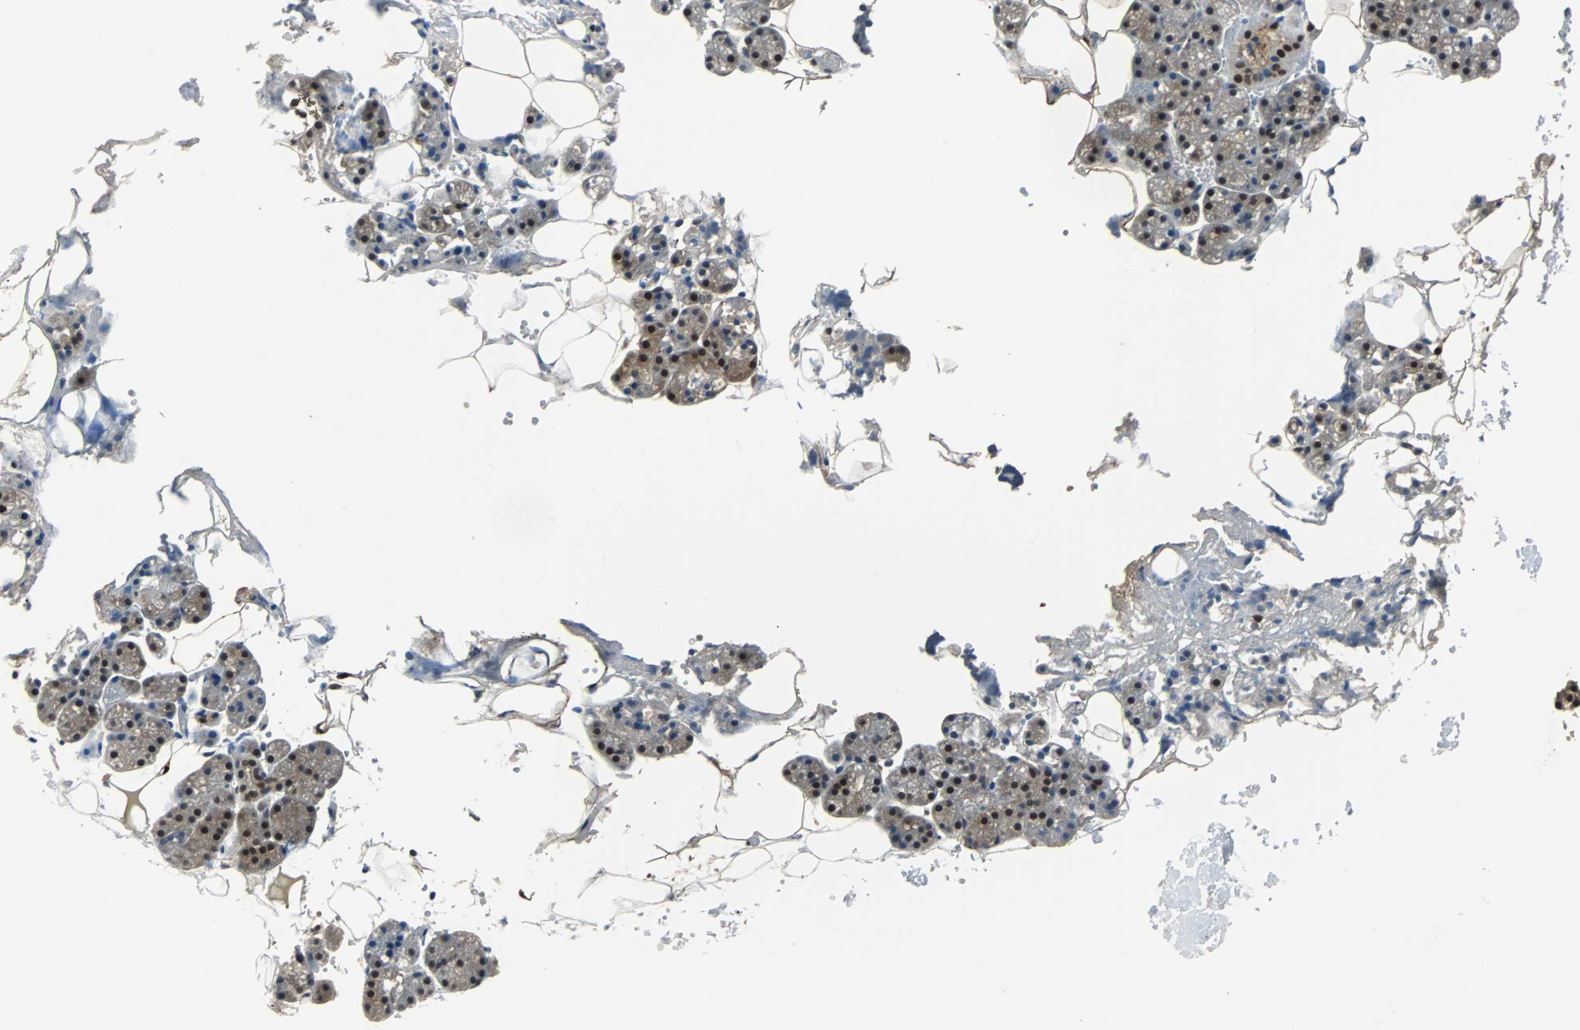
{"staining": {"intensity": "strong", "quantity": ">75%", "location": "nuclear"}, "tissue": "salivary gland", "cell_type": "Glandular cells", "image_type": "normal", "snomed": [{"axis": "morphology", "description": "Normal tissue, NOS"}, {"axis": "topography", "description": "Salivary gland"}], "caption": "Immunohistochemical staining of unremarkable salivary gland demonstrates strong nuclear protein positivity in about >75% of glandular cells.", "gene": "PRDX6", "patient": {"sex": "male", "age": 62}}